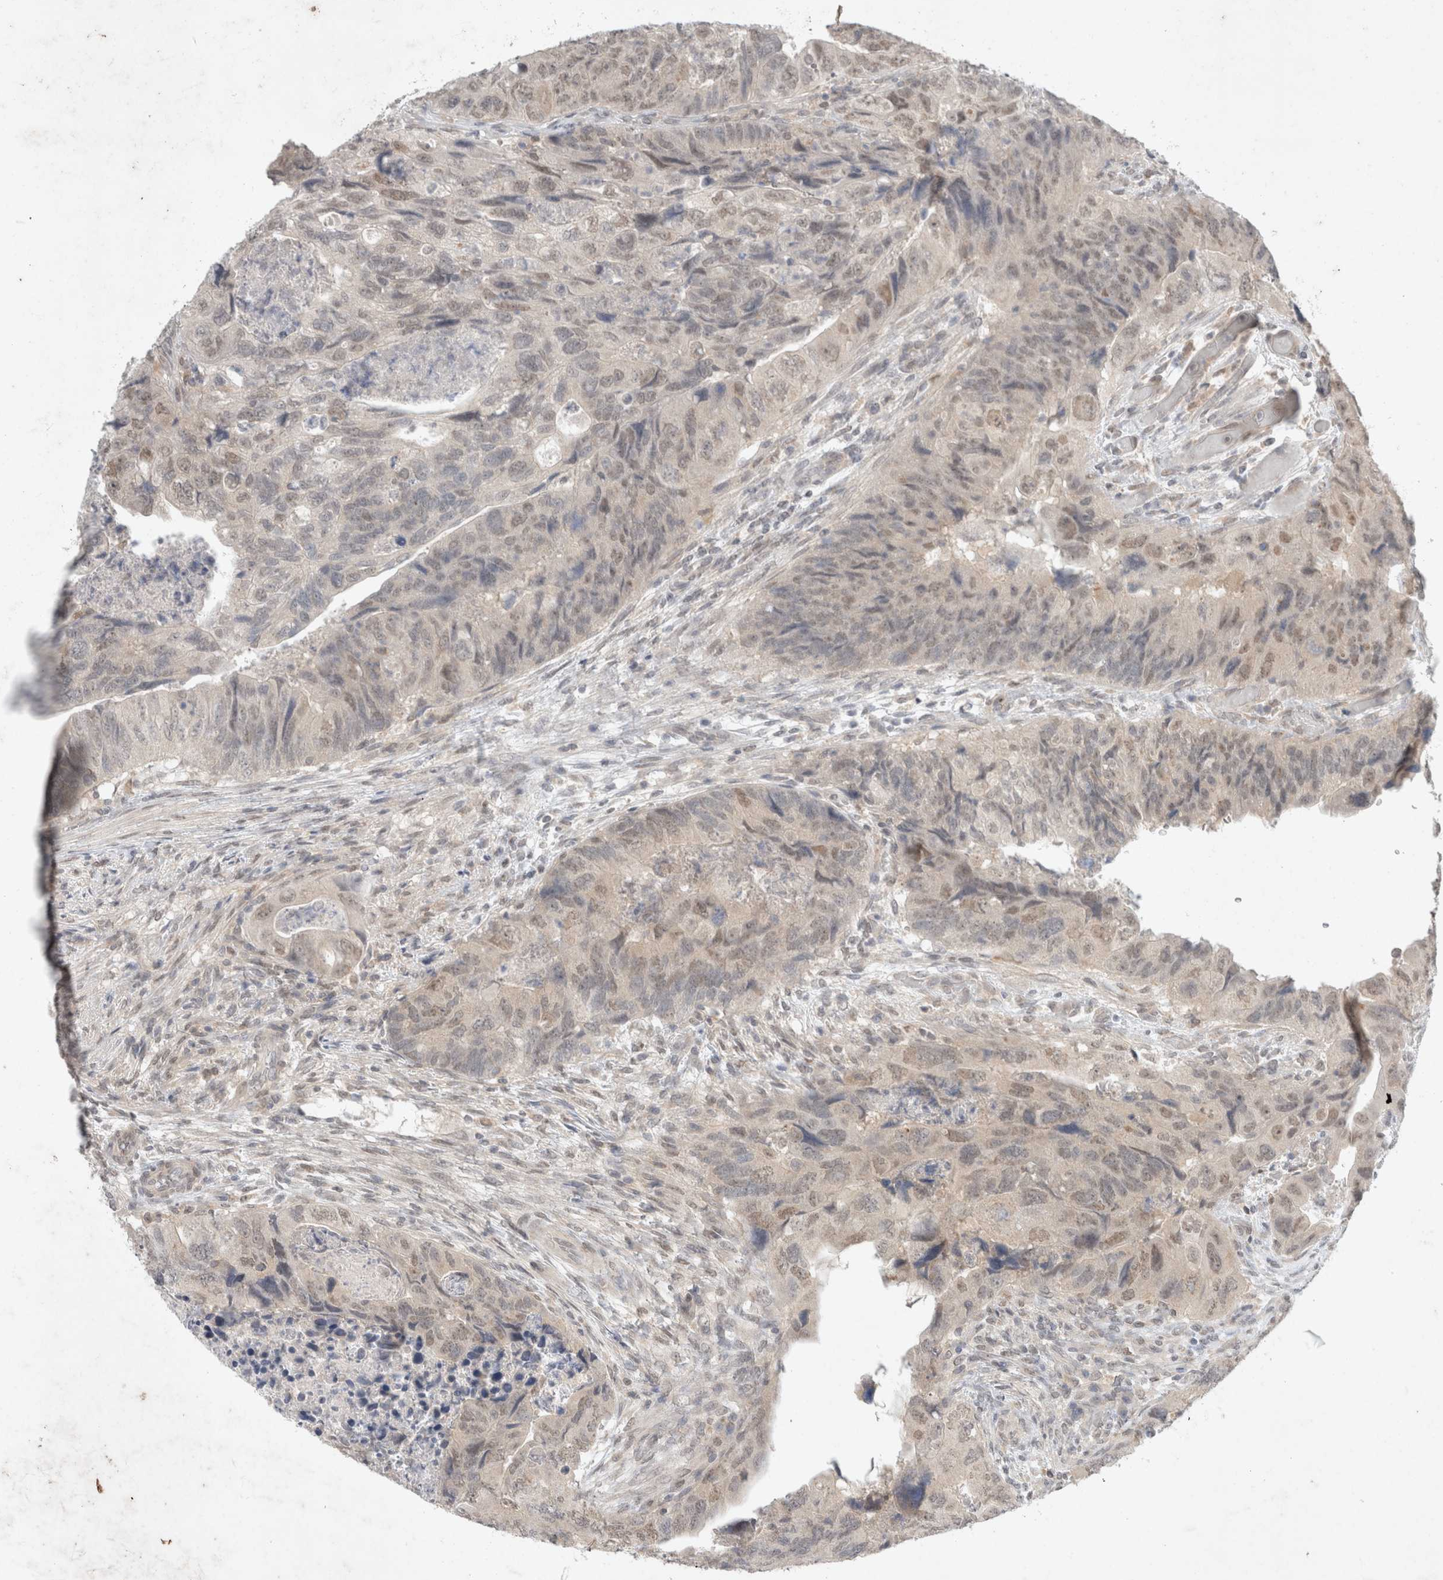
{"staining": {"intensity": "weak", "quantity": "<25%", "location": "nuclear"}, "tissue": "colorectal cancer", "cell_type": "Tumor cells", "image_type": "cancer", "snomed": [{"axis": "morphology", "description": "Adenocarcinoma, NOS"}, {"axis": "topography", "description": "Rectum"}], "caption": "Tumor cells show no significant staining in colorectal cancer. (DAB (3,3'-diaminobenzidine) immunohistochemistry (IHC) with hematoxylin counter stain).", "gene": "FBXO42", "patient": {"sex": "male", "age": 63}}